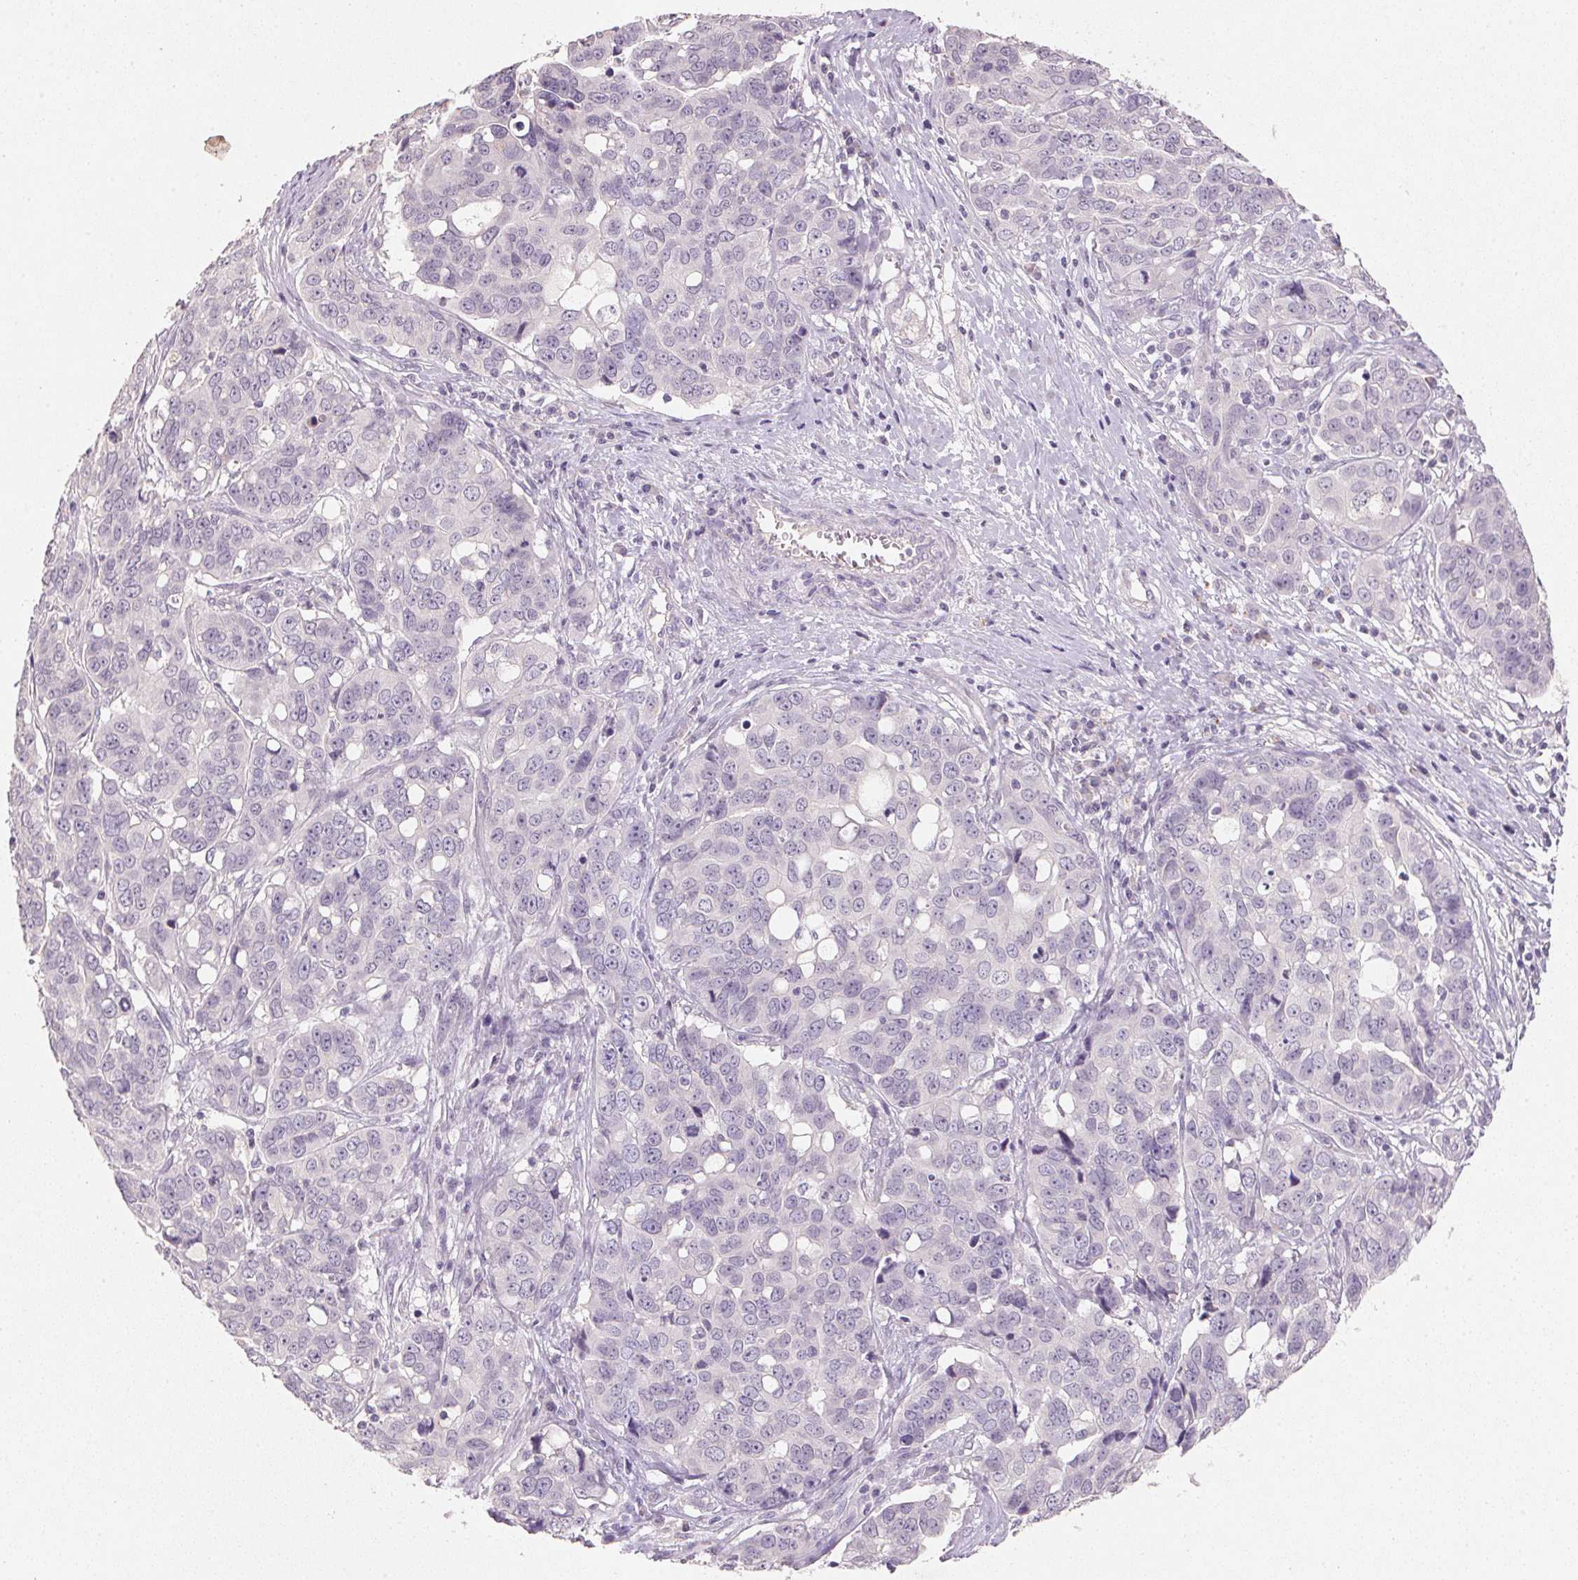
{"staining": {"intensity": "negative", "quantity": "none", "location": "none"}, "tissue": "ovarian cancer", "cell_type": "Tumor cells", "image_type": "cancer", "snomed": [{"axis": "morphology", "description": "Carcinoma, endometroid"}, {"axis": "topography", "description": "Ovary"}], "caption": "An image of human ovarian cancer (endometroid carcinoma) is negative for staining in tumor cells.", "gene": "CXCL5", "patient": {"sex": "female", "age": 78}}